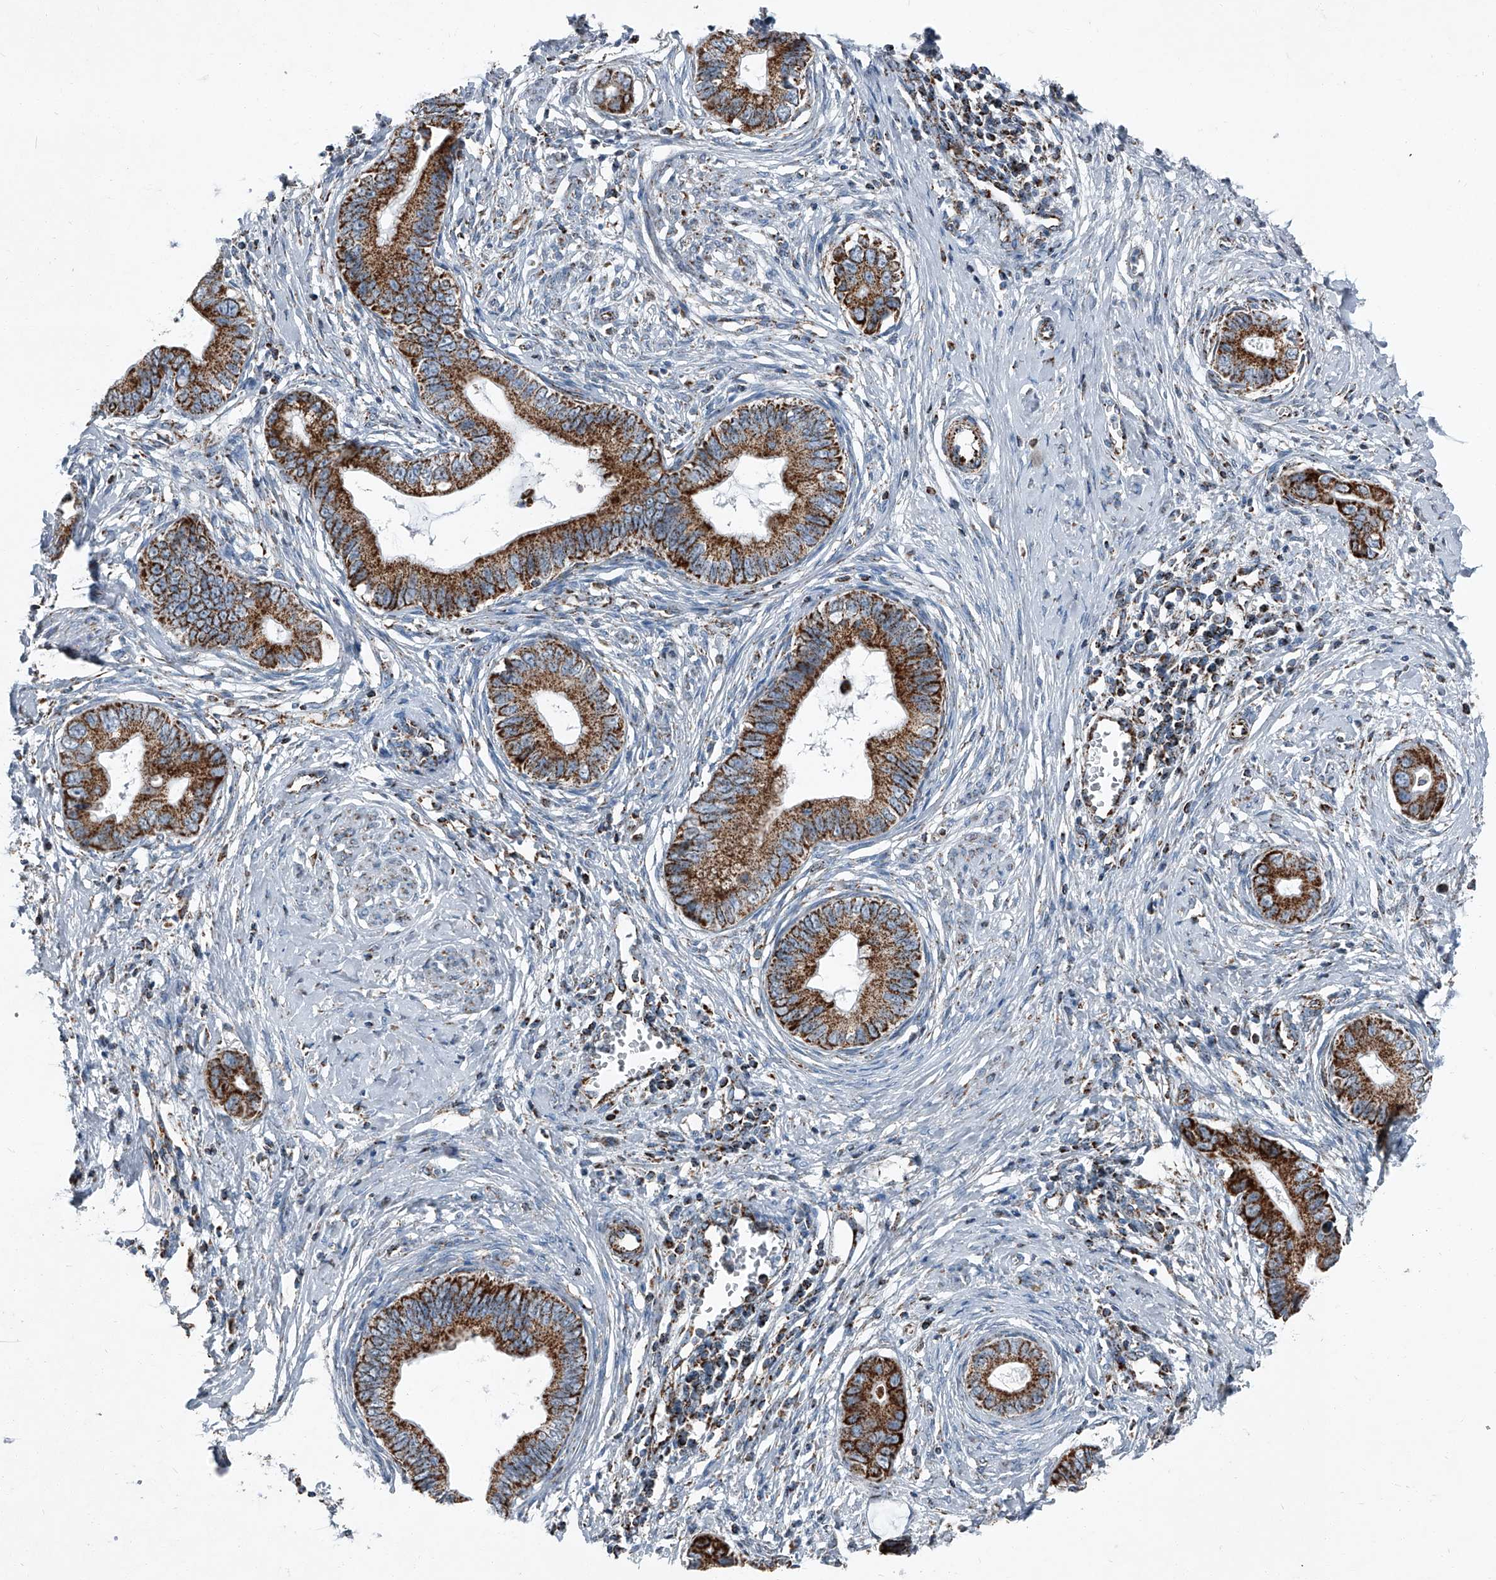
{"staining": {"intensity": "strong", "quantity": ">75%", "location": "cytoplasmic/membranous"}, "tissue": "cervical cancer", "cell_type": "Tumor cells", "image_type": "cancer", "snomed": [{"axis": "morphology", "description": "Adenocarcinoma, NOS"}, {"axis": "topography", "description": "Cervix"}], "caption": "Protein expression analysis of human cervical adenocarcinoma reveals strong cytoplasmic/membranous expression in about >75% of tumor cells.", "gene": "CHRNA7", "patient": {"sex": "female", "age": 44}}